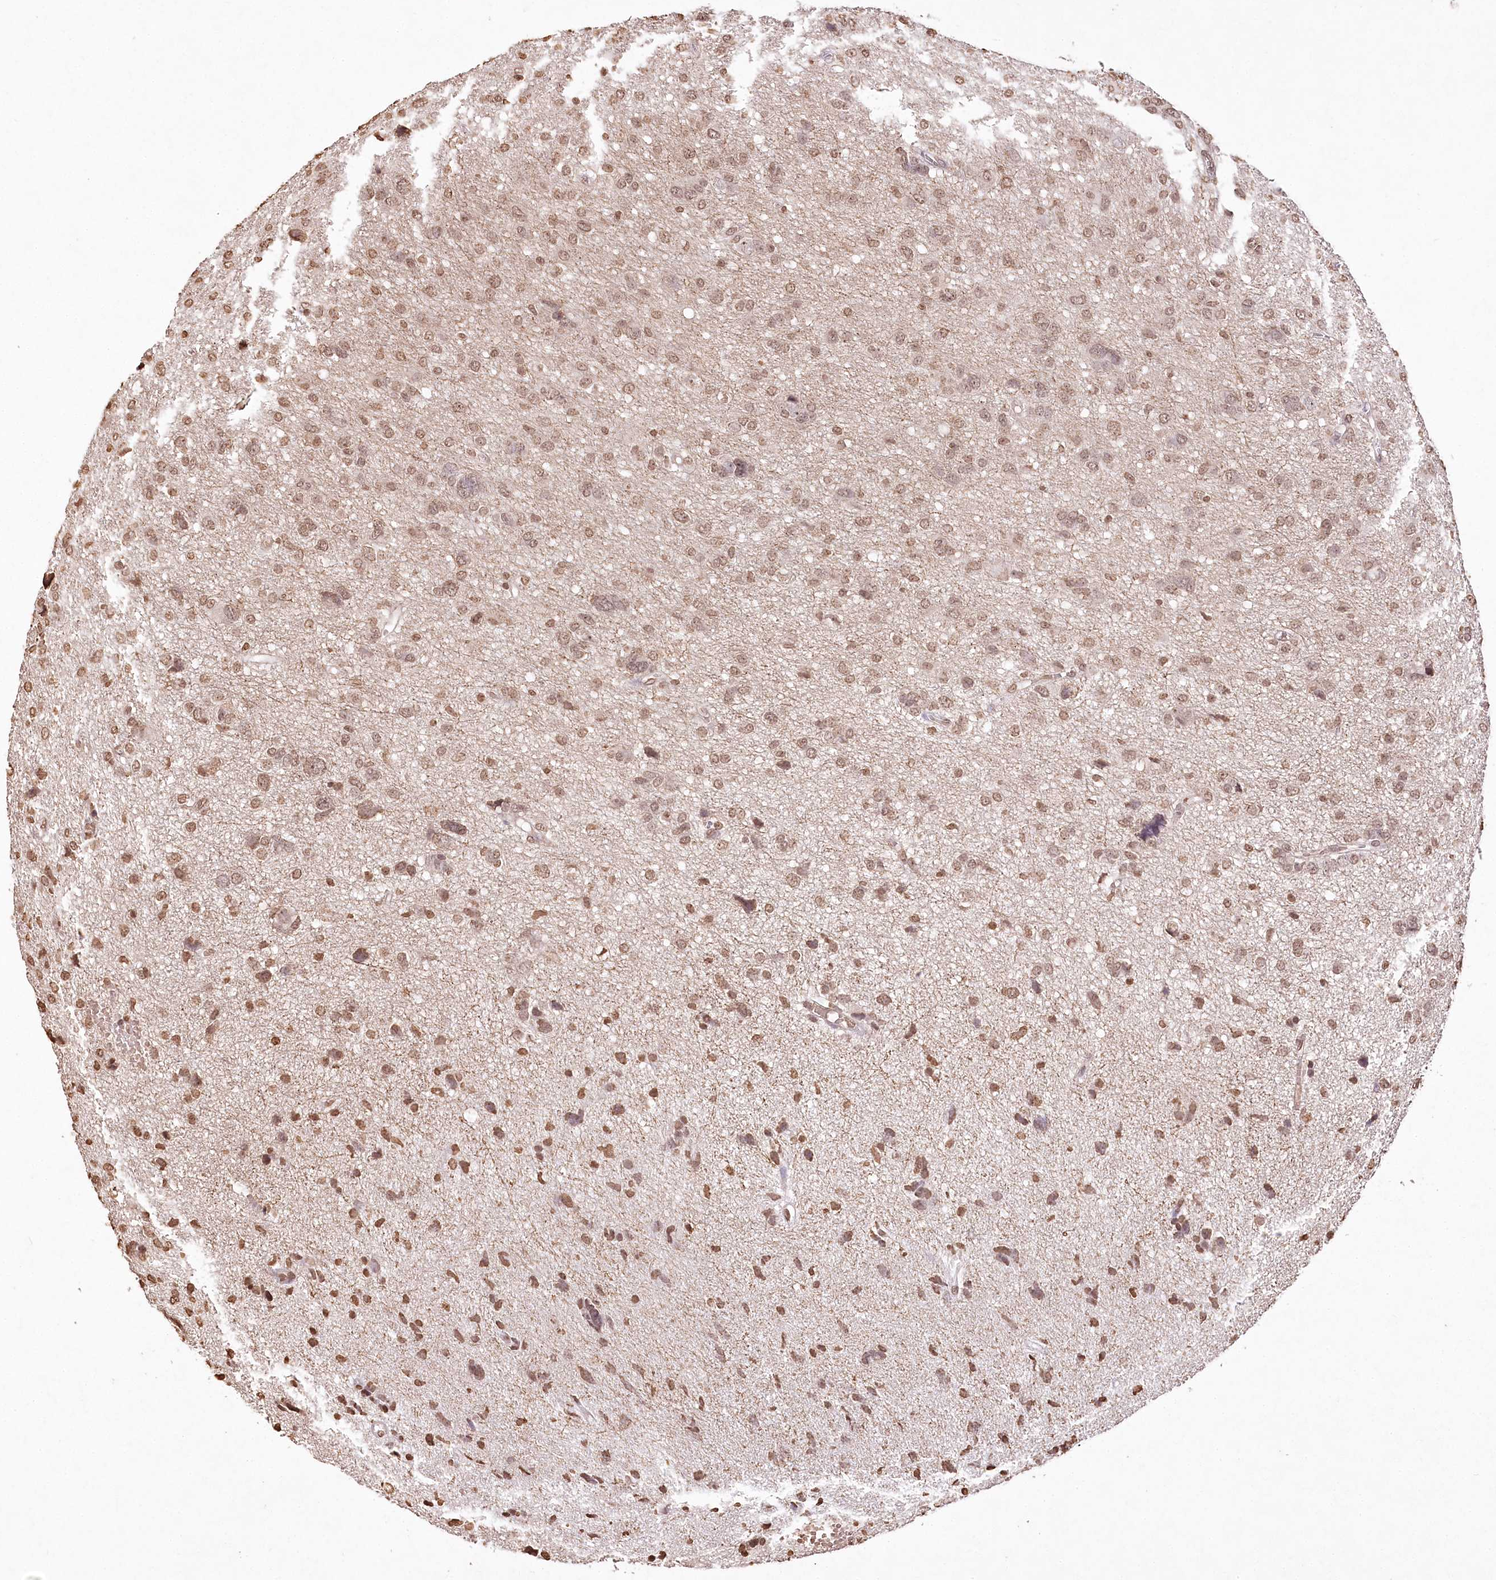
{"staining": {"intensity": "moderate", "quantity": ">75%", "location": "nuclear"}, "tissue": "glioma", "cell_type": "Tumor cells", "image_type": "cancer", "snomed": [{"axis": "morphology", "description": "Glioma, malignant, High grade"}, {"axis": "topography", "description": "Brain"}], "caption": "Moderate nuclear expression for a protein is identified in about >75% of tumor cells of glioma using immunohistochemistry.", "gene": "DMXL1", "patient": {"sex": "female", "age": 59}}